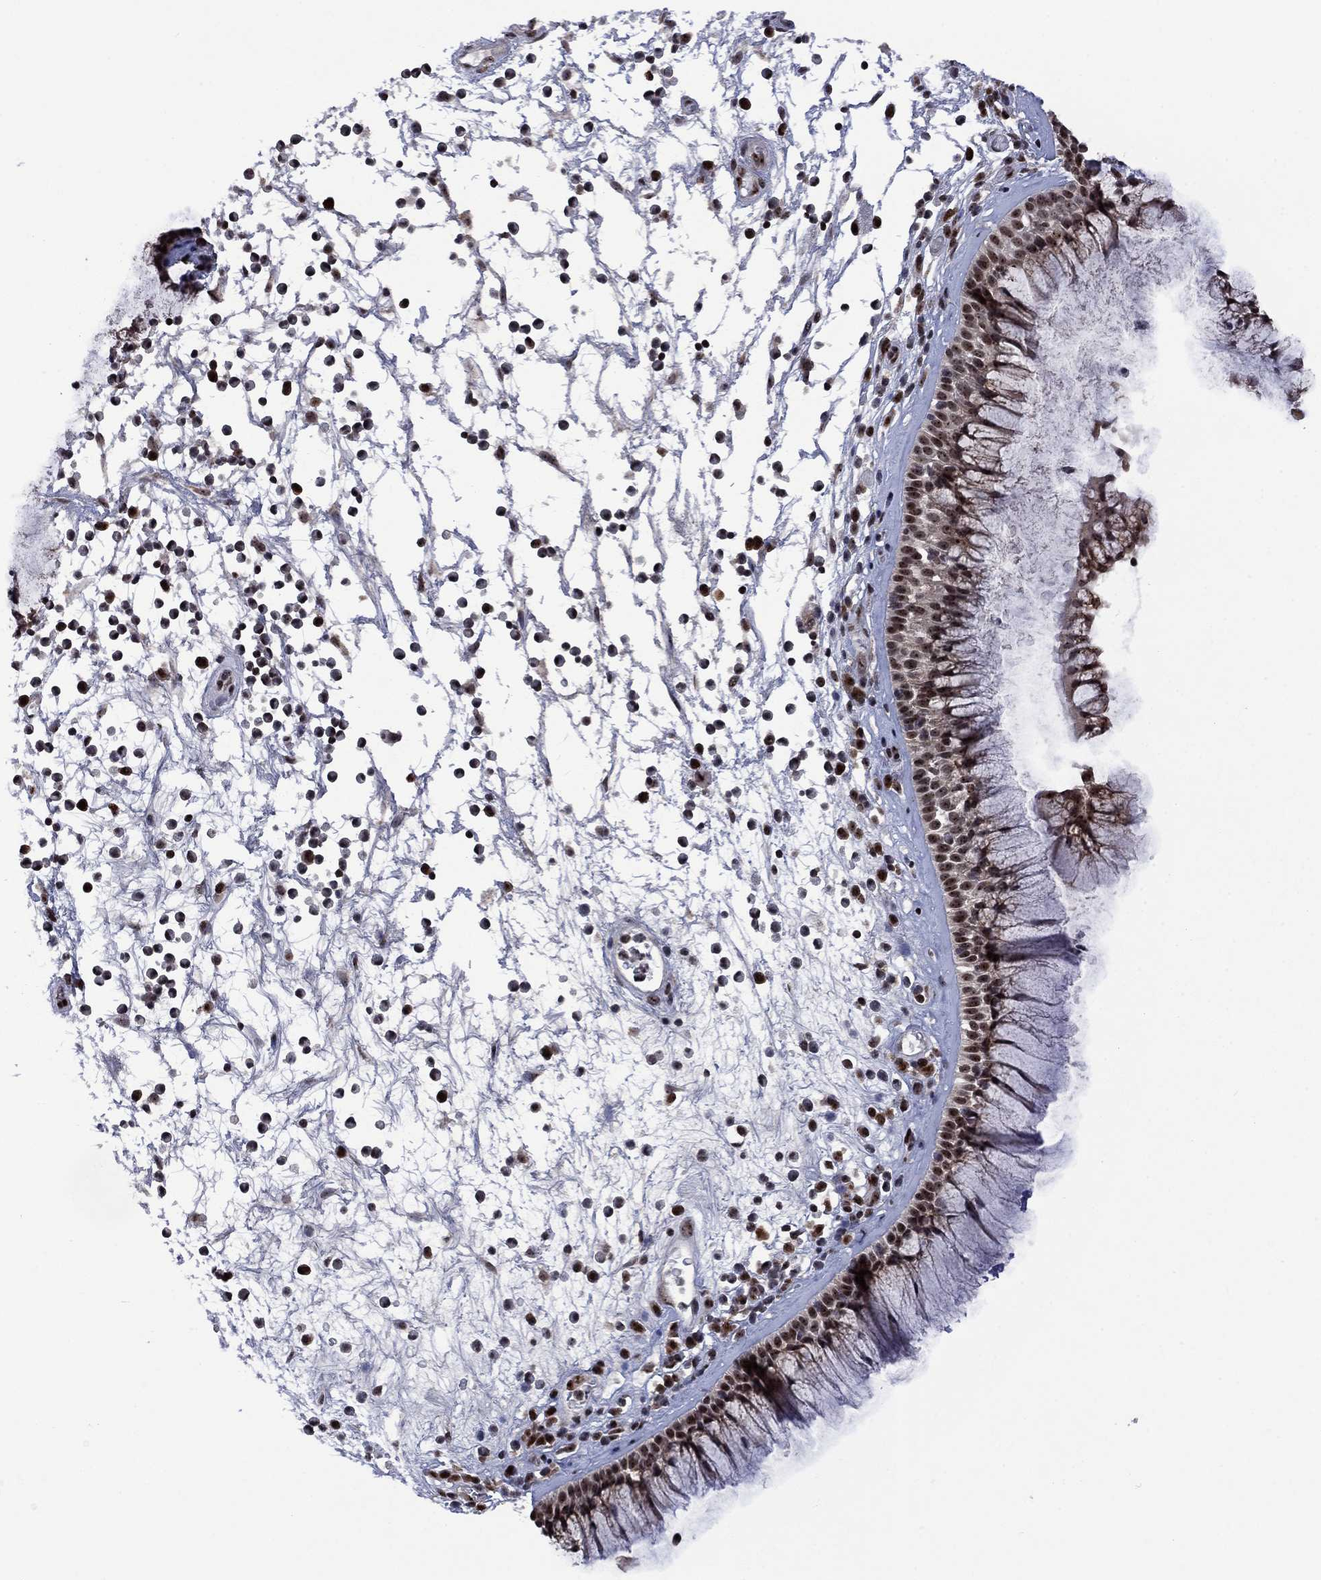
{"staining": {"intensity": "moderate", "quantity": ">75%", "location": "nuclear"}, "tissue": "nasopharynx", "cell_type": "Respiratory epithelial cells", "image_type": "normal", "snomed": [{"axis": "morphology", "description": "Normal tissue, NOS"}, {"axis": "topography", "description": "Nasopharynx"}], "caption": "This image displays IHC staining of benign nasopharynx, with medium moderate nuclear positivity in about >75% of respiratory epithelial cells.", "gene": "FBLL1", "patient": {"sex": "male", "age": 77}}